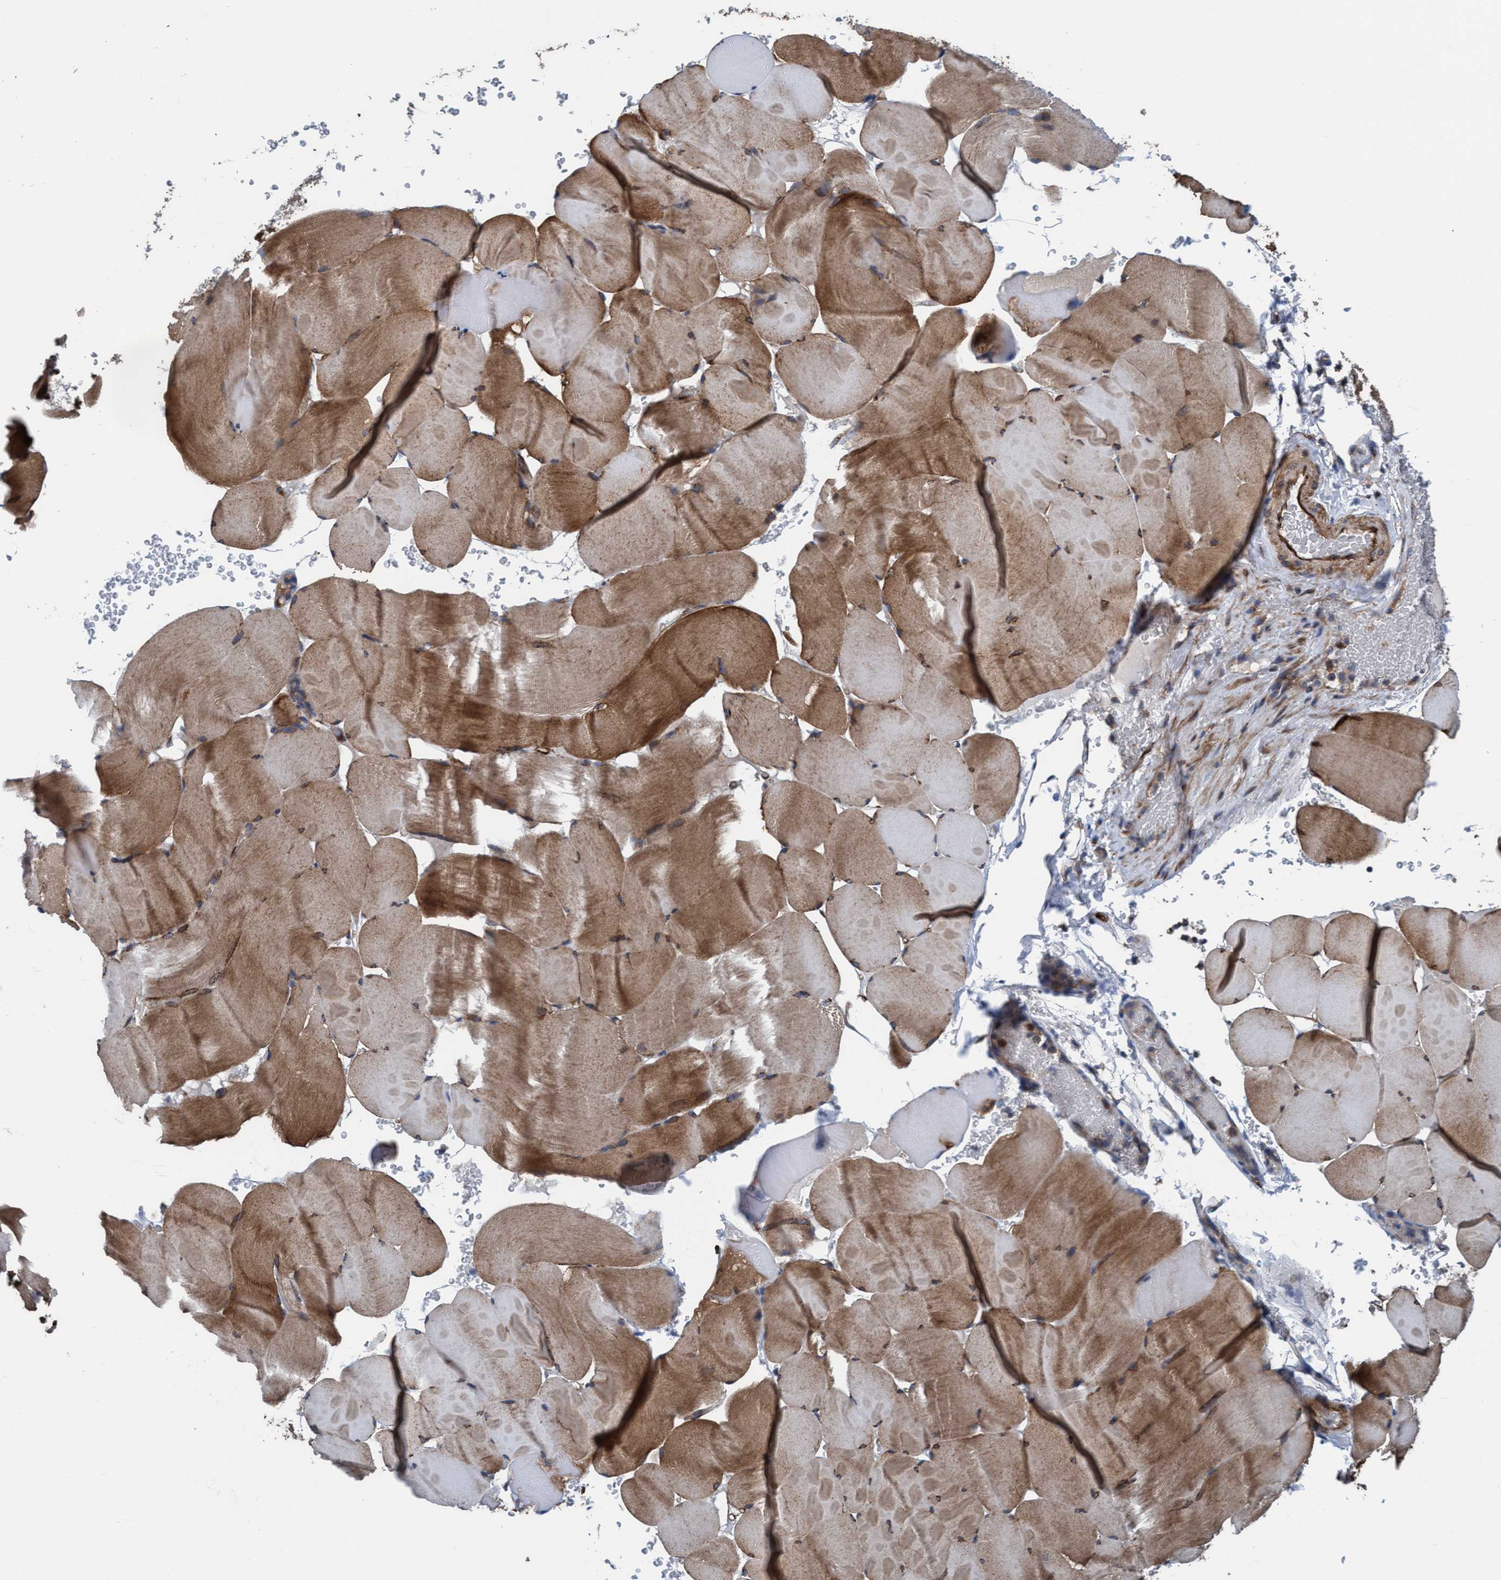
{"staining": {"intensity": "moderate", "quantity": ">75%", "location": "cytoplasmic/membranous"}, "tissue": "skeletal muscle", "cell_type": "Myocytes", "image_type": "normal", "snomed": [{"axis": "morphology", "description": "Normal tissue, NOS"}, {"axis": "topography", "description": "Skeletal muscle"}], "caption": "Immunohistochemical staining of unremarkable human skeletal muscle shows moderate cytoplasmic/membranous protein staining in about >75% of myocytes.", "gene": "NMT1", "patient": {"sex": "male", "age": 62}}